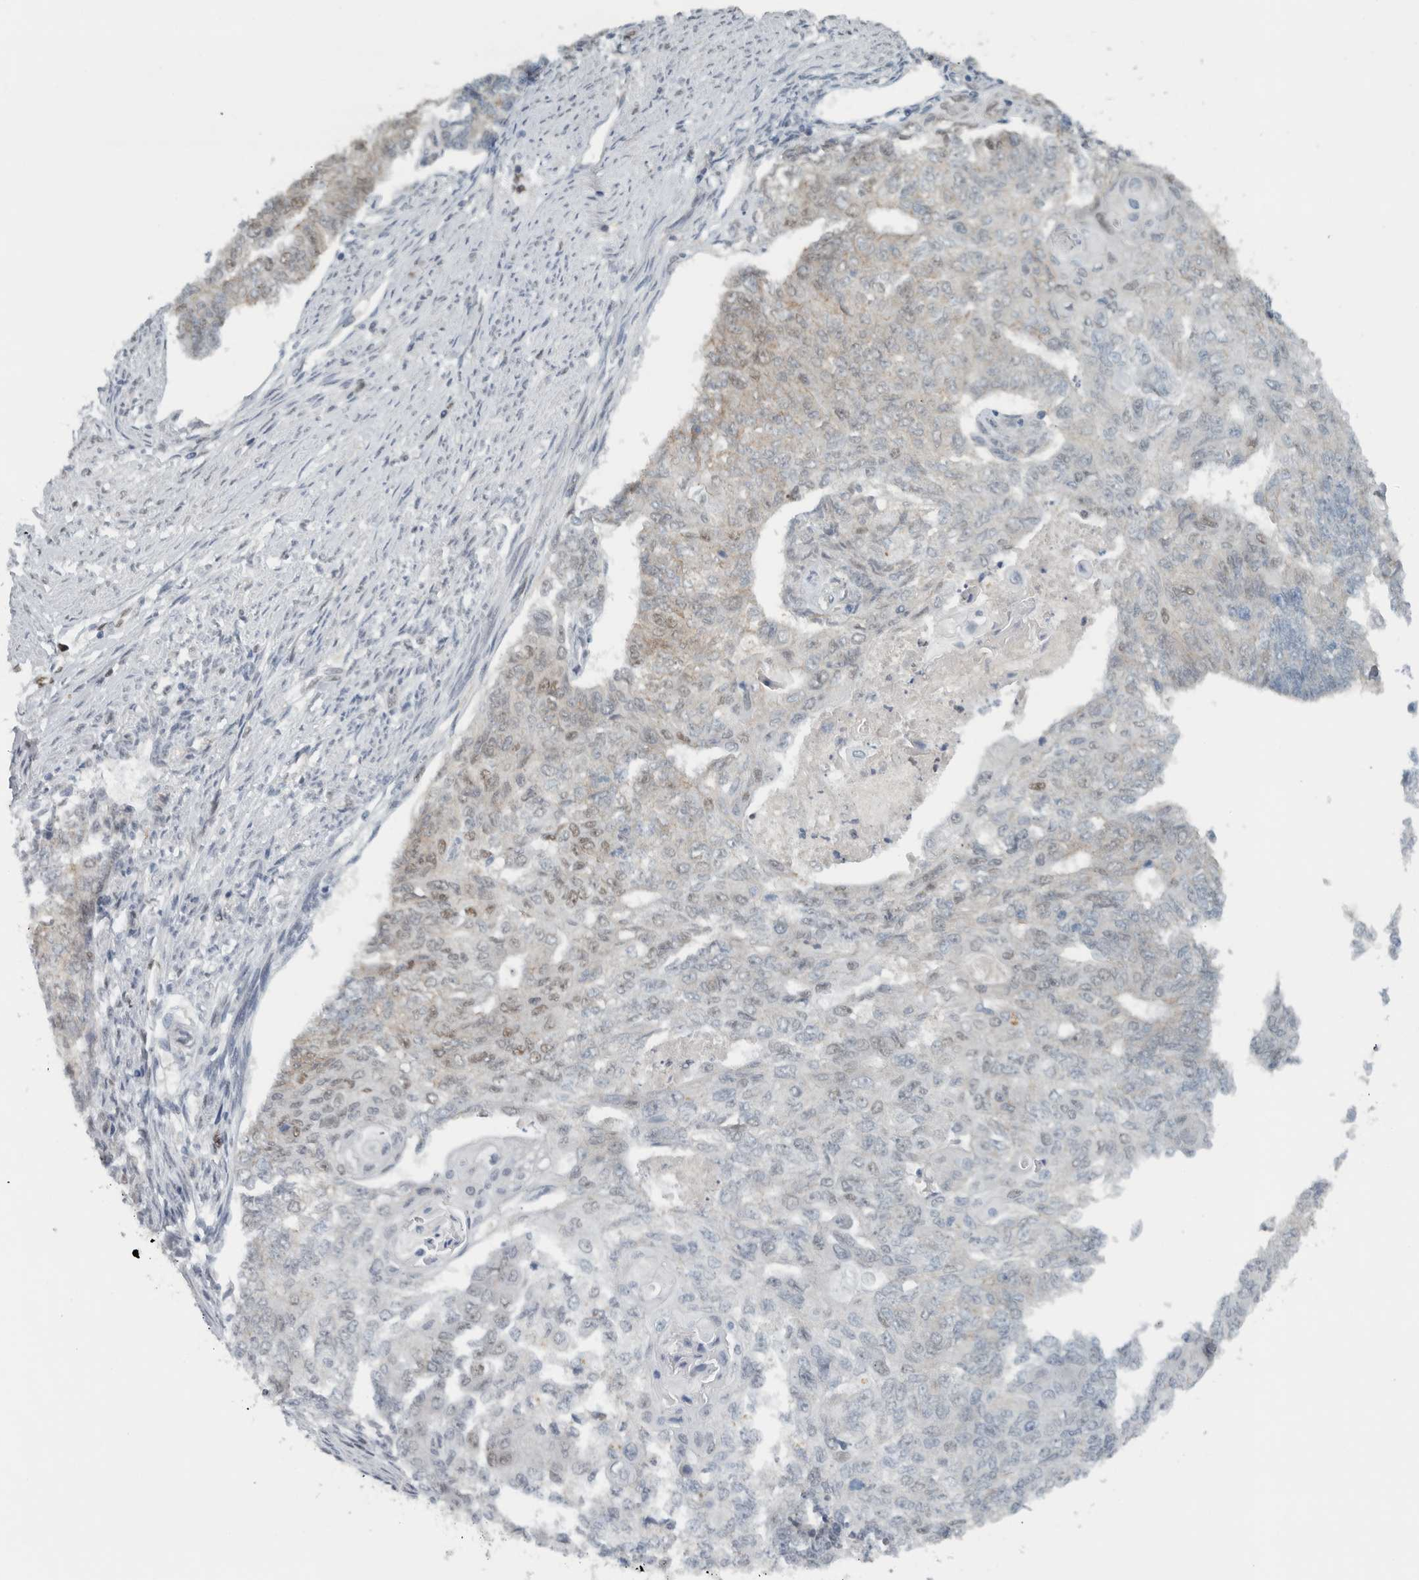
{"staining": {"intensity": "weak", "quantity": "<25%", "location": "cytoplasmic/membranous,nuclear"}, "tissue": "endometrial cancer", "cell_type": "Tumor cells", "image_type": "cancer", "snomed": [{"axis": "morphology", "description": "Adenocarcinoma, NOS"}, {"axis": "topography", "description": "Endometrium"}], "caption": "High magnification brightfield microscopy of endometrial cancer stained with DAB (3,3'-diaminobenzidine) (brown) and counterstained with hematoxylin (blue): tumor cells show no significant positivity.", "gene": "ADPRM", "patient": {"sex": "female", "age": 32}}